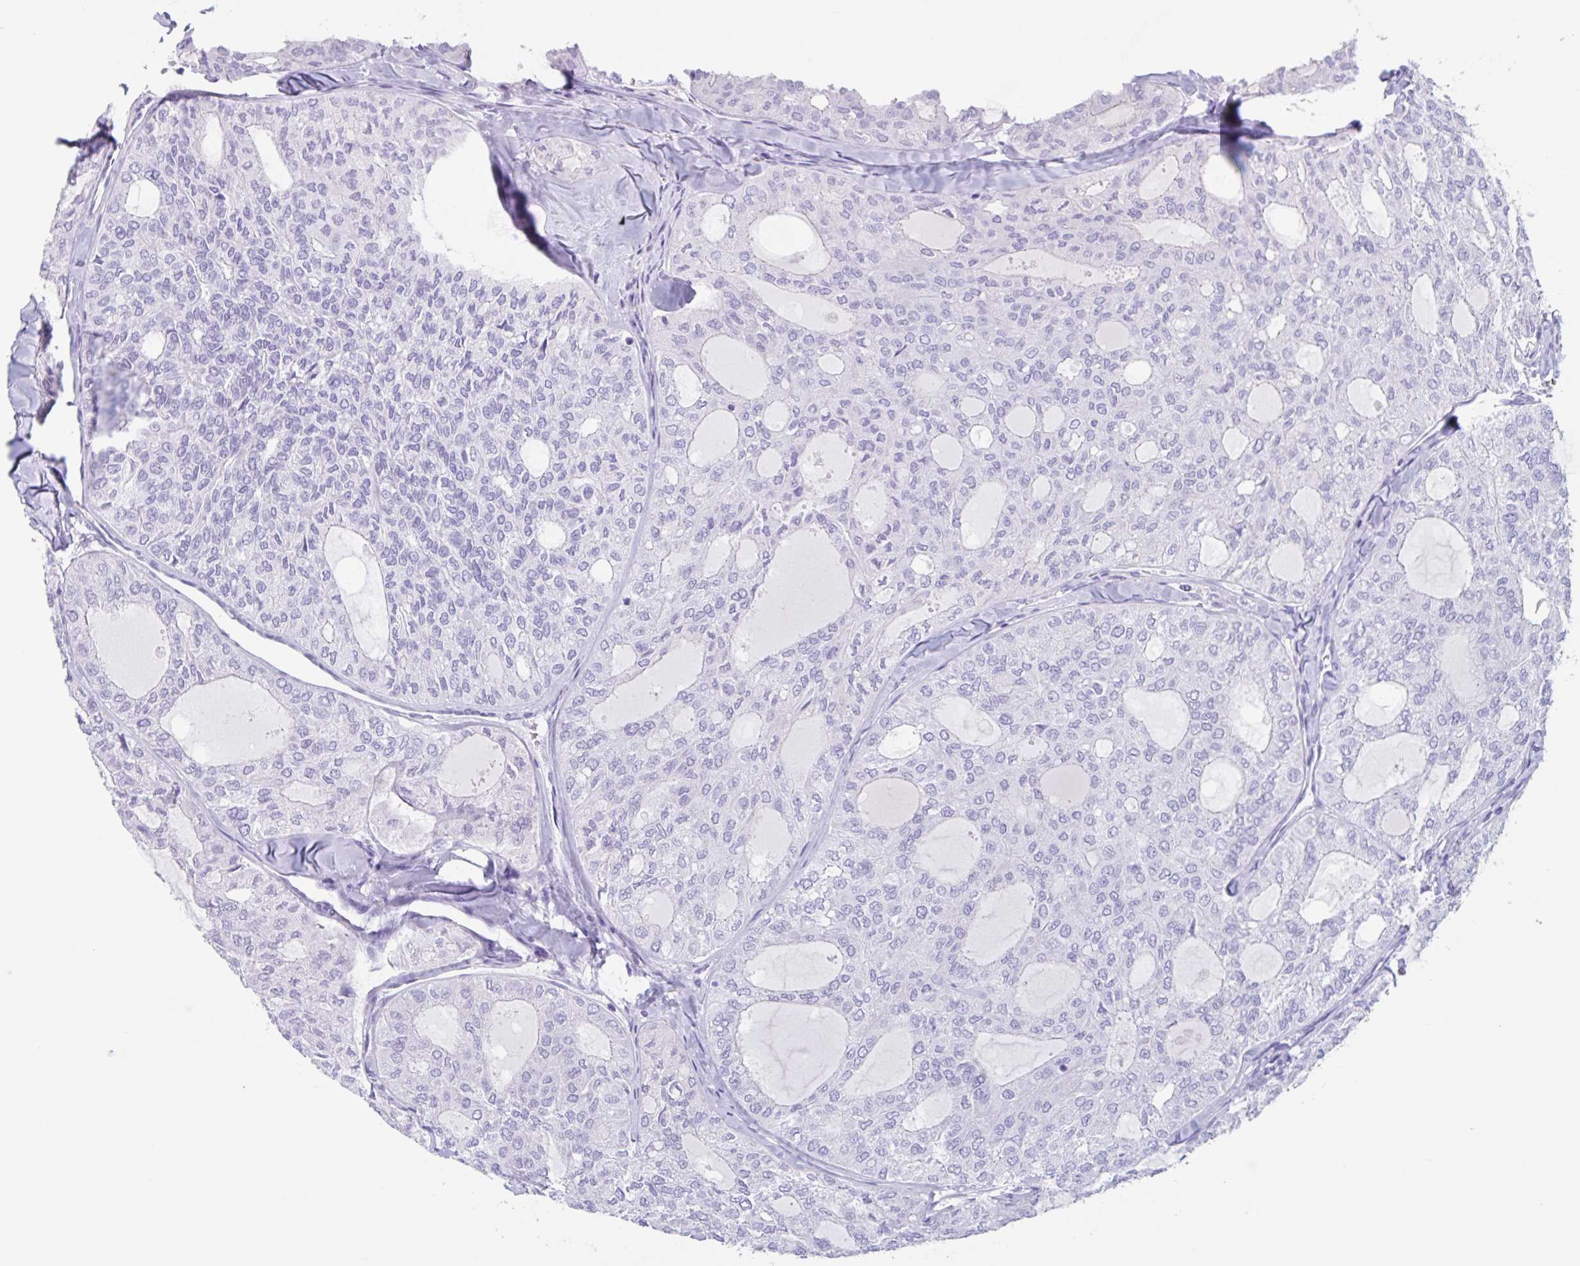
{"staining": {"intensity": "negative", "quantity": "none", "location": "none"}, "tissue": "thyroid cancer", "cell_type": "Tumor cells", "image_type": "cancer", "snomed": [{"axis": "morphology", "description": "Follicular adenoma carcinoma, NOS"}, {"axis": "topography", "description": "Thyroid gland"}], "caption": "DAB immunohistochemical staining of thyroid cancer (follicular adenoma carcinoma) exhibits no significant expression in tumor cells.", "gene": "TAS2R41", "patient": {"sex": "male", "age": 75}}